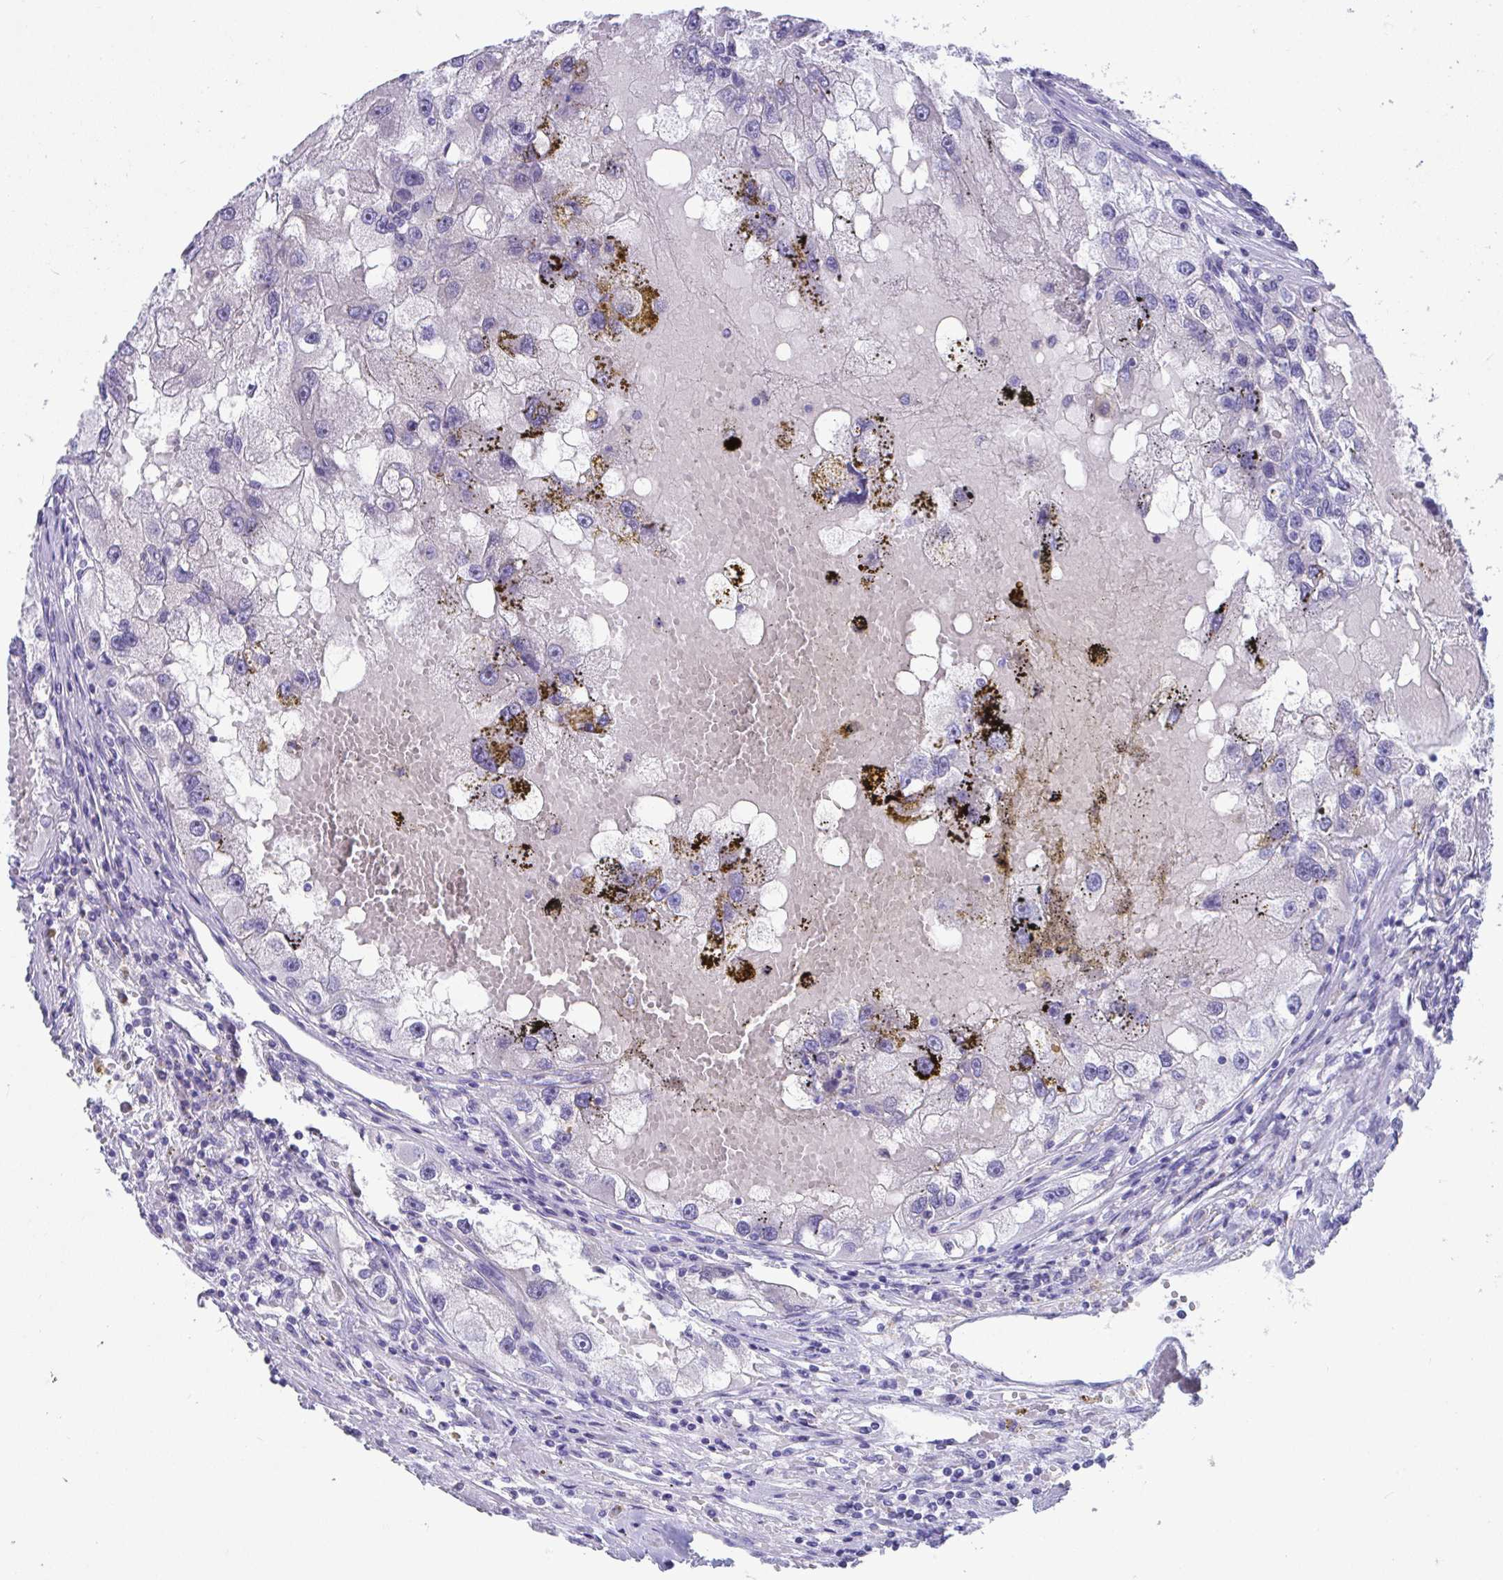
{"staining": {"intensity": "negative", "quantity": "none", "location": "none"}, "tissue": "renal cancer", "cell_type": "Tumor cells", "image_type": "cancer", "snomed": [{"axis": "morphology", "description": "Adenocarcinoma, NOS"}, {"axis": "topography", "description": "Kidney"}], "caption": "Tumor cells are negative for brown protein staining in adenocarcinoma (renal).", "gene": "COA5", "patient": {"sex": "male", "age": 63}}